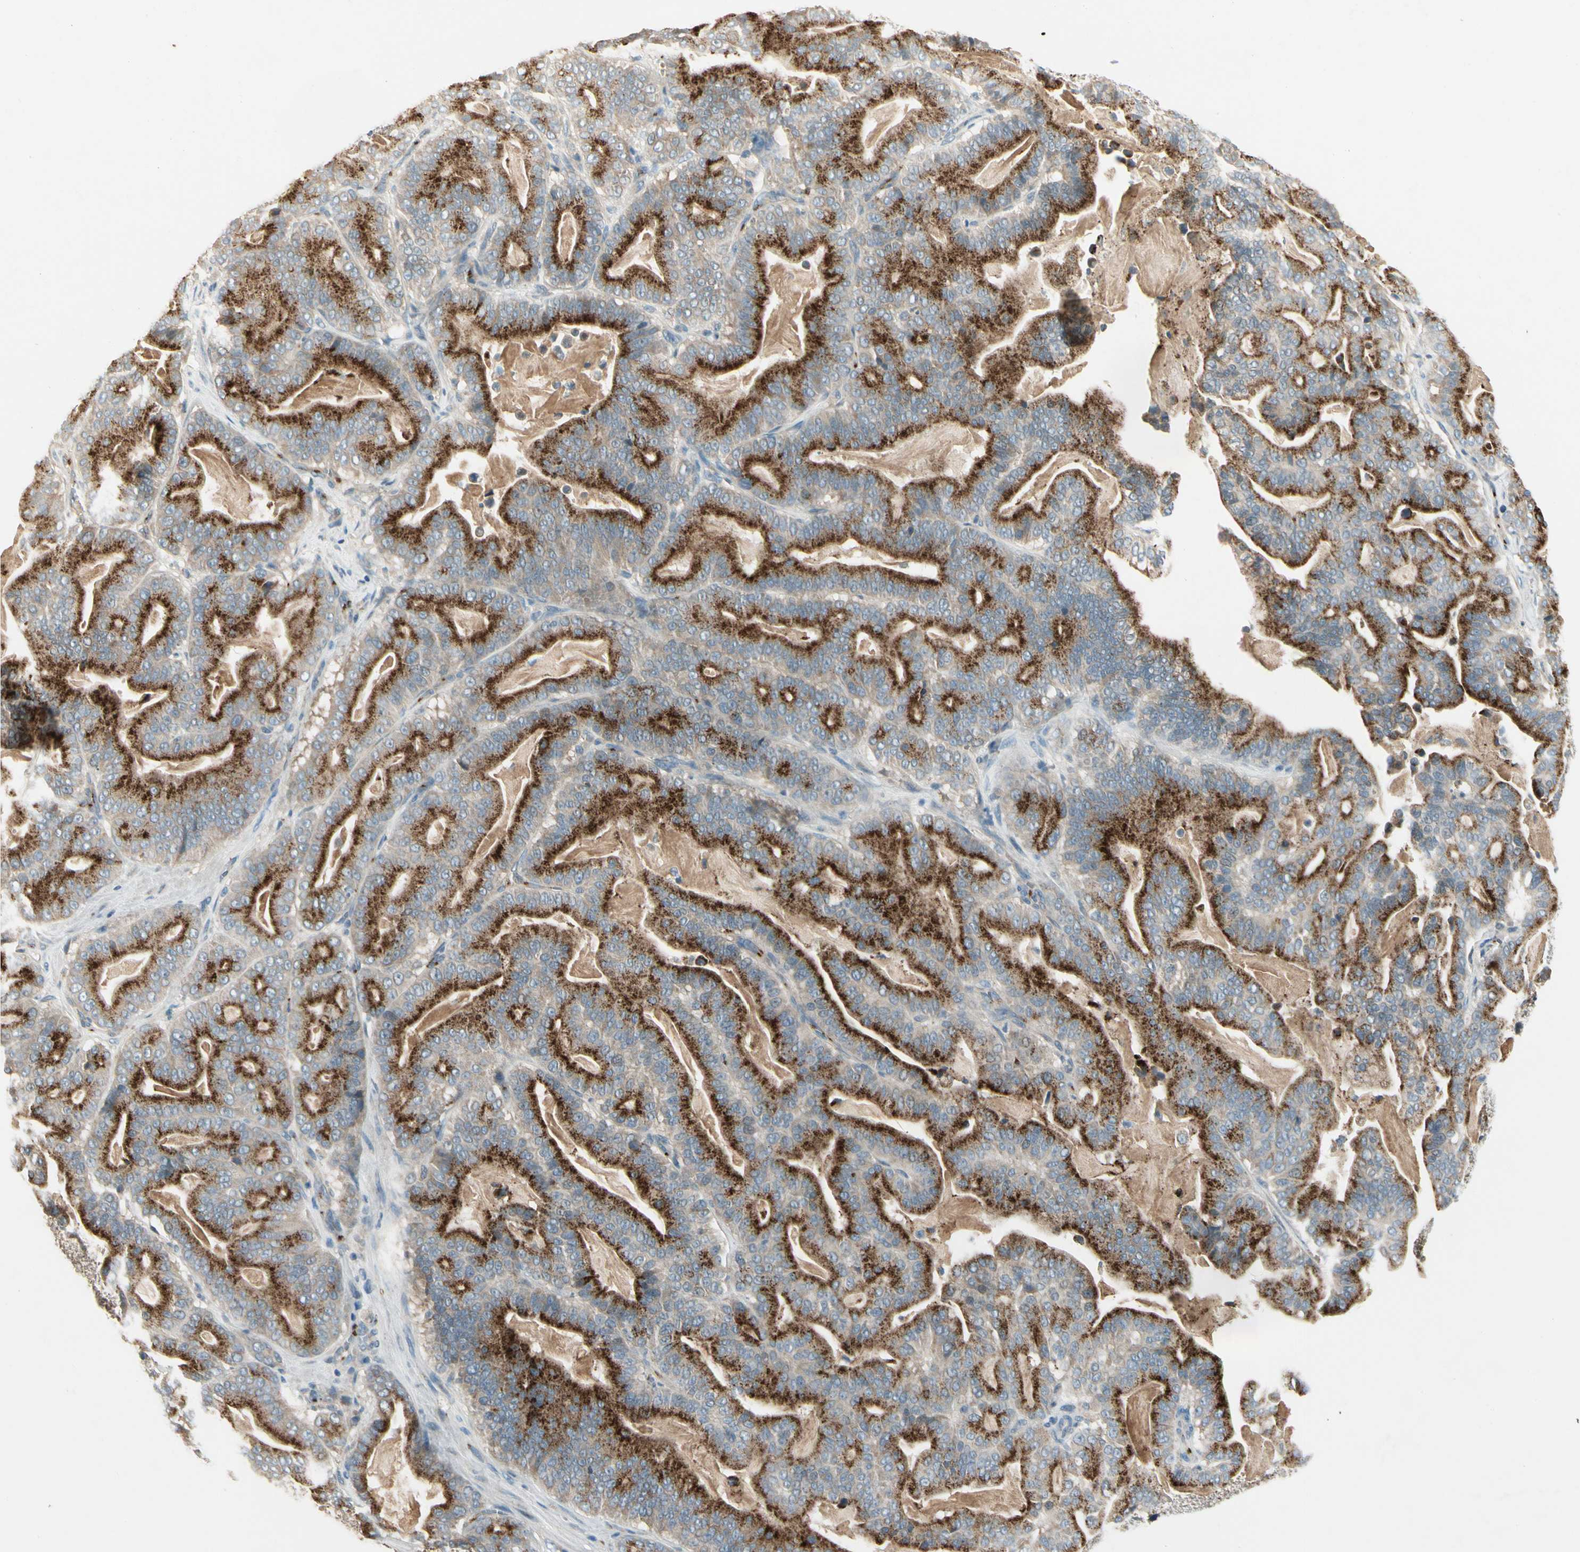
{"staining": {"intensity": "strong", "quantity": ">75%", "location": "cytoplasmic/membranous"}, "tissue": "pancreatic cancer", "cell_type": "Tumor cells", "image_type": "cancer", "snomed": [{"axis": "morphology", "description": "Adenocarcinoma, NOS"}, {"axis": "topography", "description": "Pancreas"}], "caption": "A brown stain labels strong cytoplasmic/membranous staining of a protein in pancreatic adenocarcinoma tumor cells. The staining is performed using DAB brown chromogen to label protein expression. The nuclei are counter-stained blue using hematoxylin.", "gene": "MANSC1", "patient": {"sex": "male", "age": 63}}